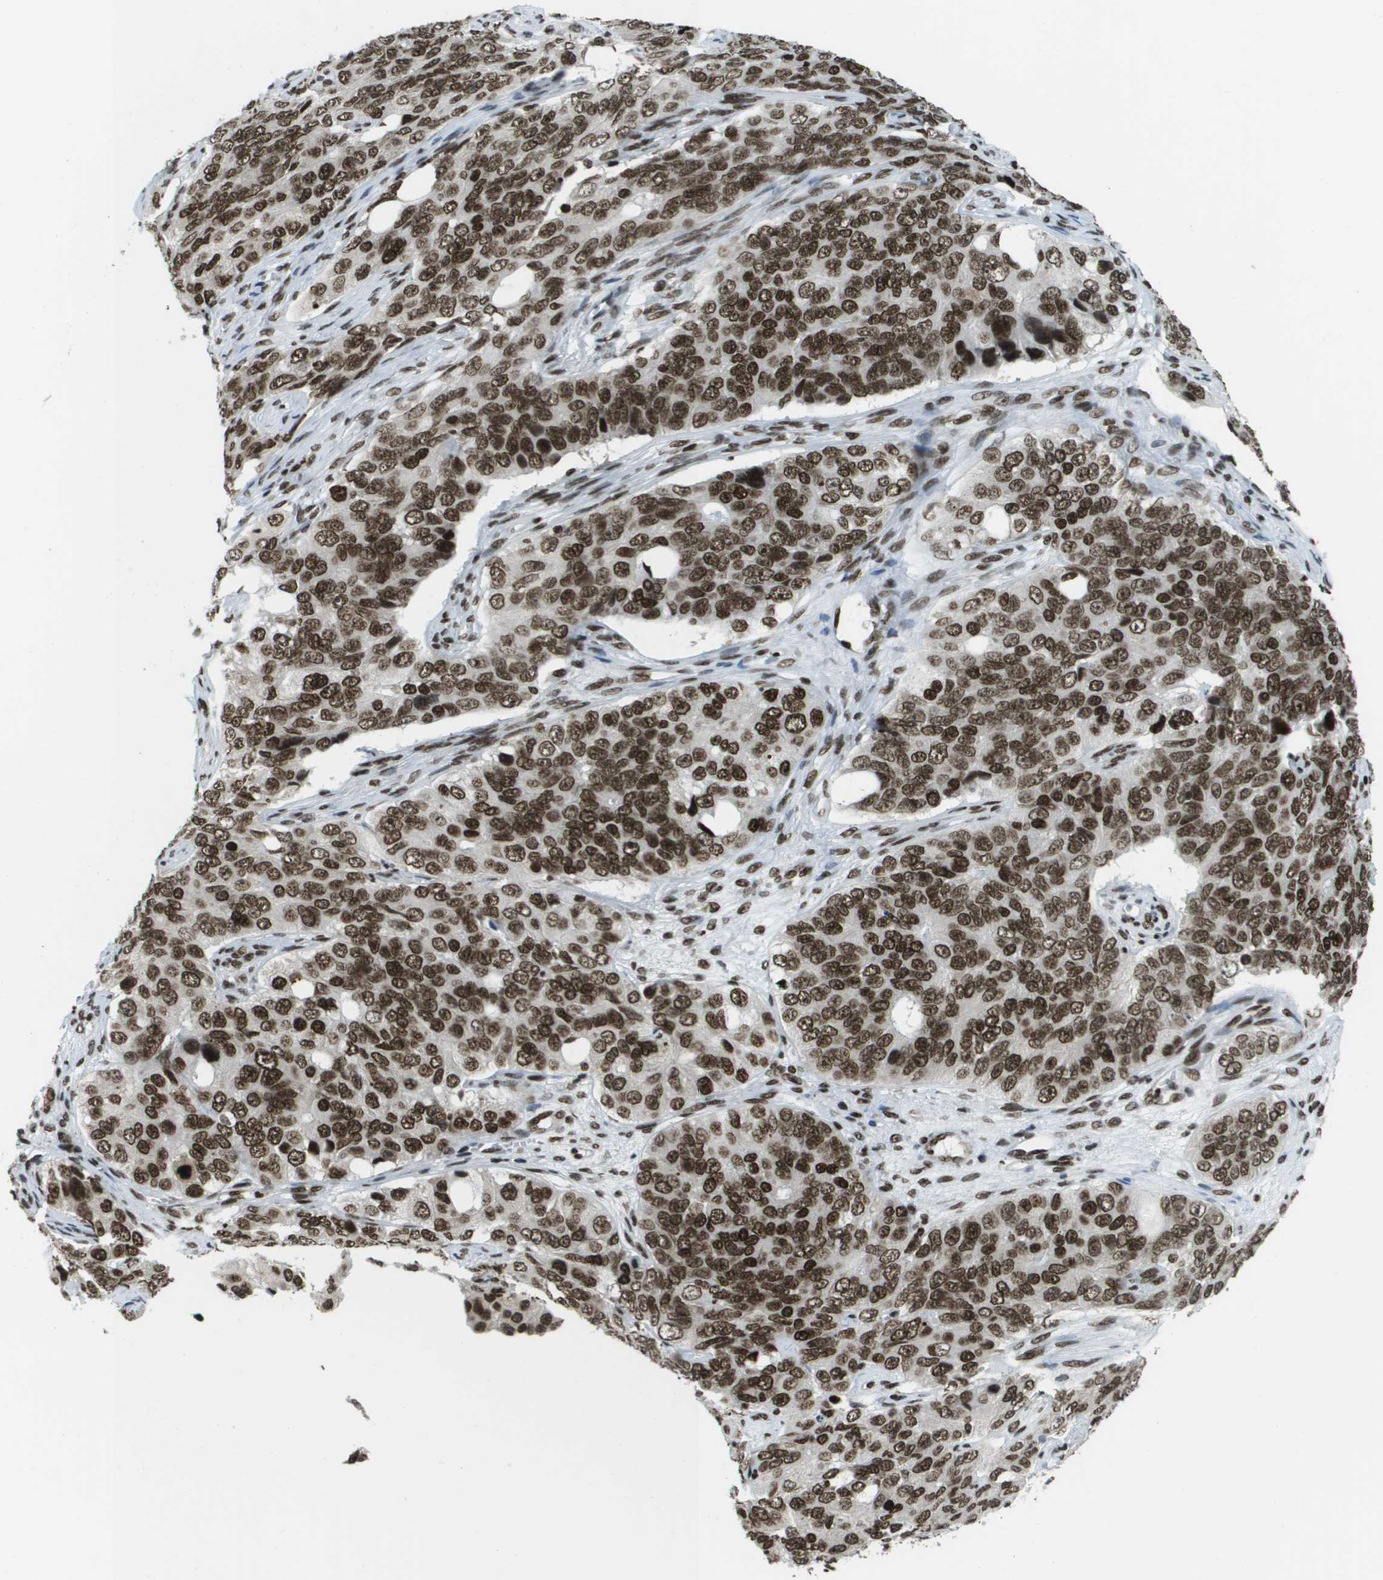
{"staining": {"intensity": "strong", "quantity": ">75%", "location": "nuclear"}, "tissue": "ovarian cancer", "cell_type": "Tumor cells", "image_type": "cancer", "snomed": [{"axis": "morphology", "description": "Carcinoma, endometroid"}, {"axis": "topography", "description": "Ovary"}], "caption": "Human ovarian cancer stained with a protein marker demonstrates strong staining in tumor cells.", "gene": "GLYR1", "patient": {"sex": "female", "age": 51}}